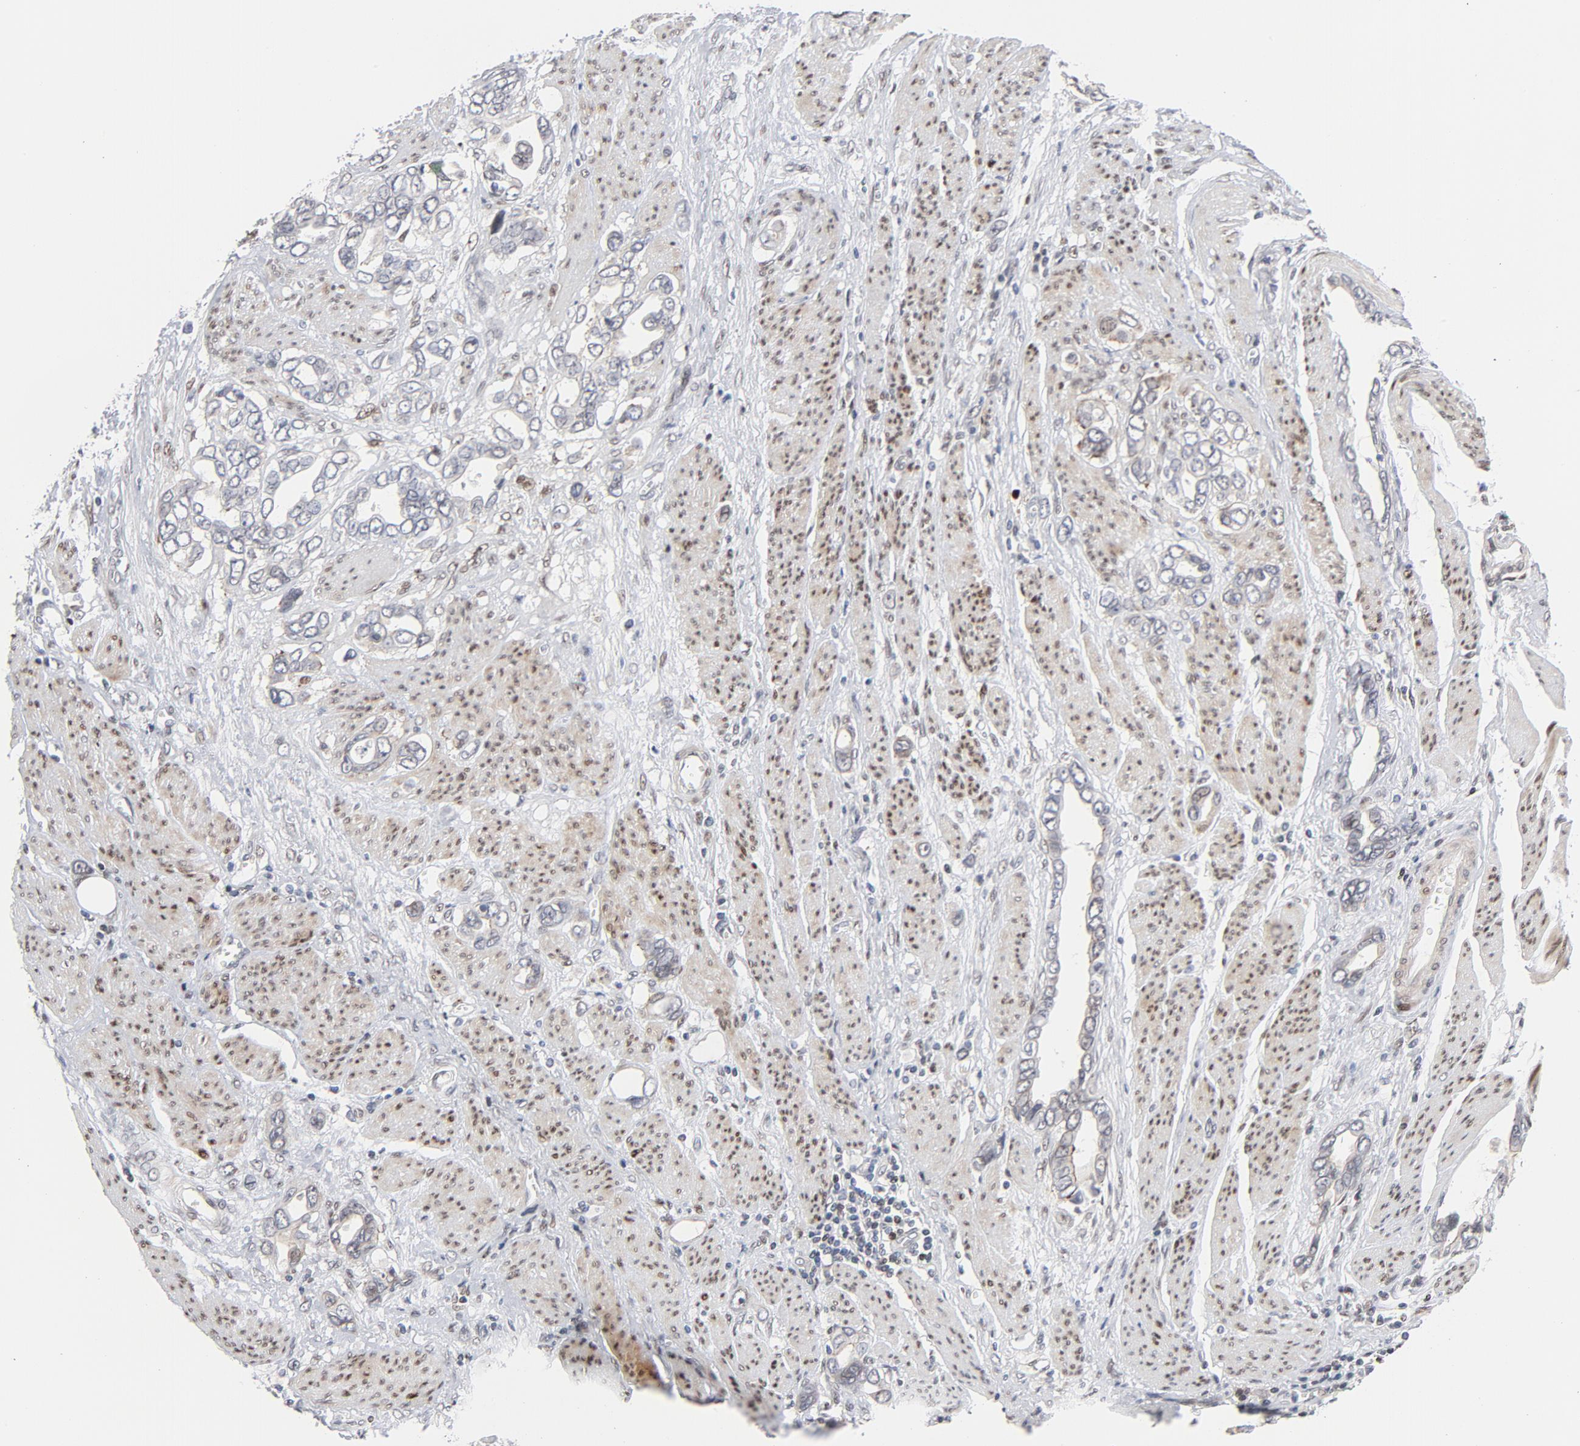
{"staining": {"intensity": "weak", "quantity": "<25%", "location": "cytoplasmic/membranous"}, "tissue": "stomach cancer", "cell_type": "Tumor cells", "image_type": "cancer", "snomed": [{"axis": "morphology", "description": "Adenocarcinoma, NOS"}, {"axis": "topography", "description": "Stomach"}], "caption": "Immunohistochemical staining of stomach cancer shows no significant staining in tumor cells.", "gene": "NFIC", "patient": {"sex": "male", "age": 78}}